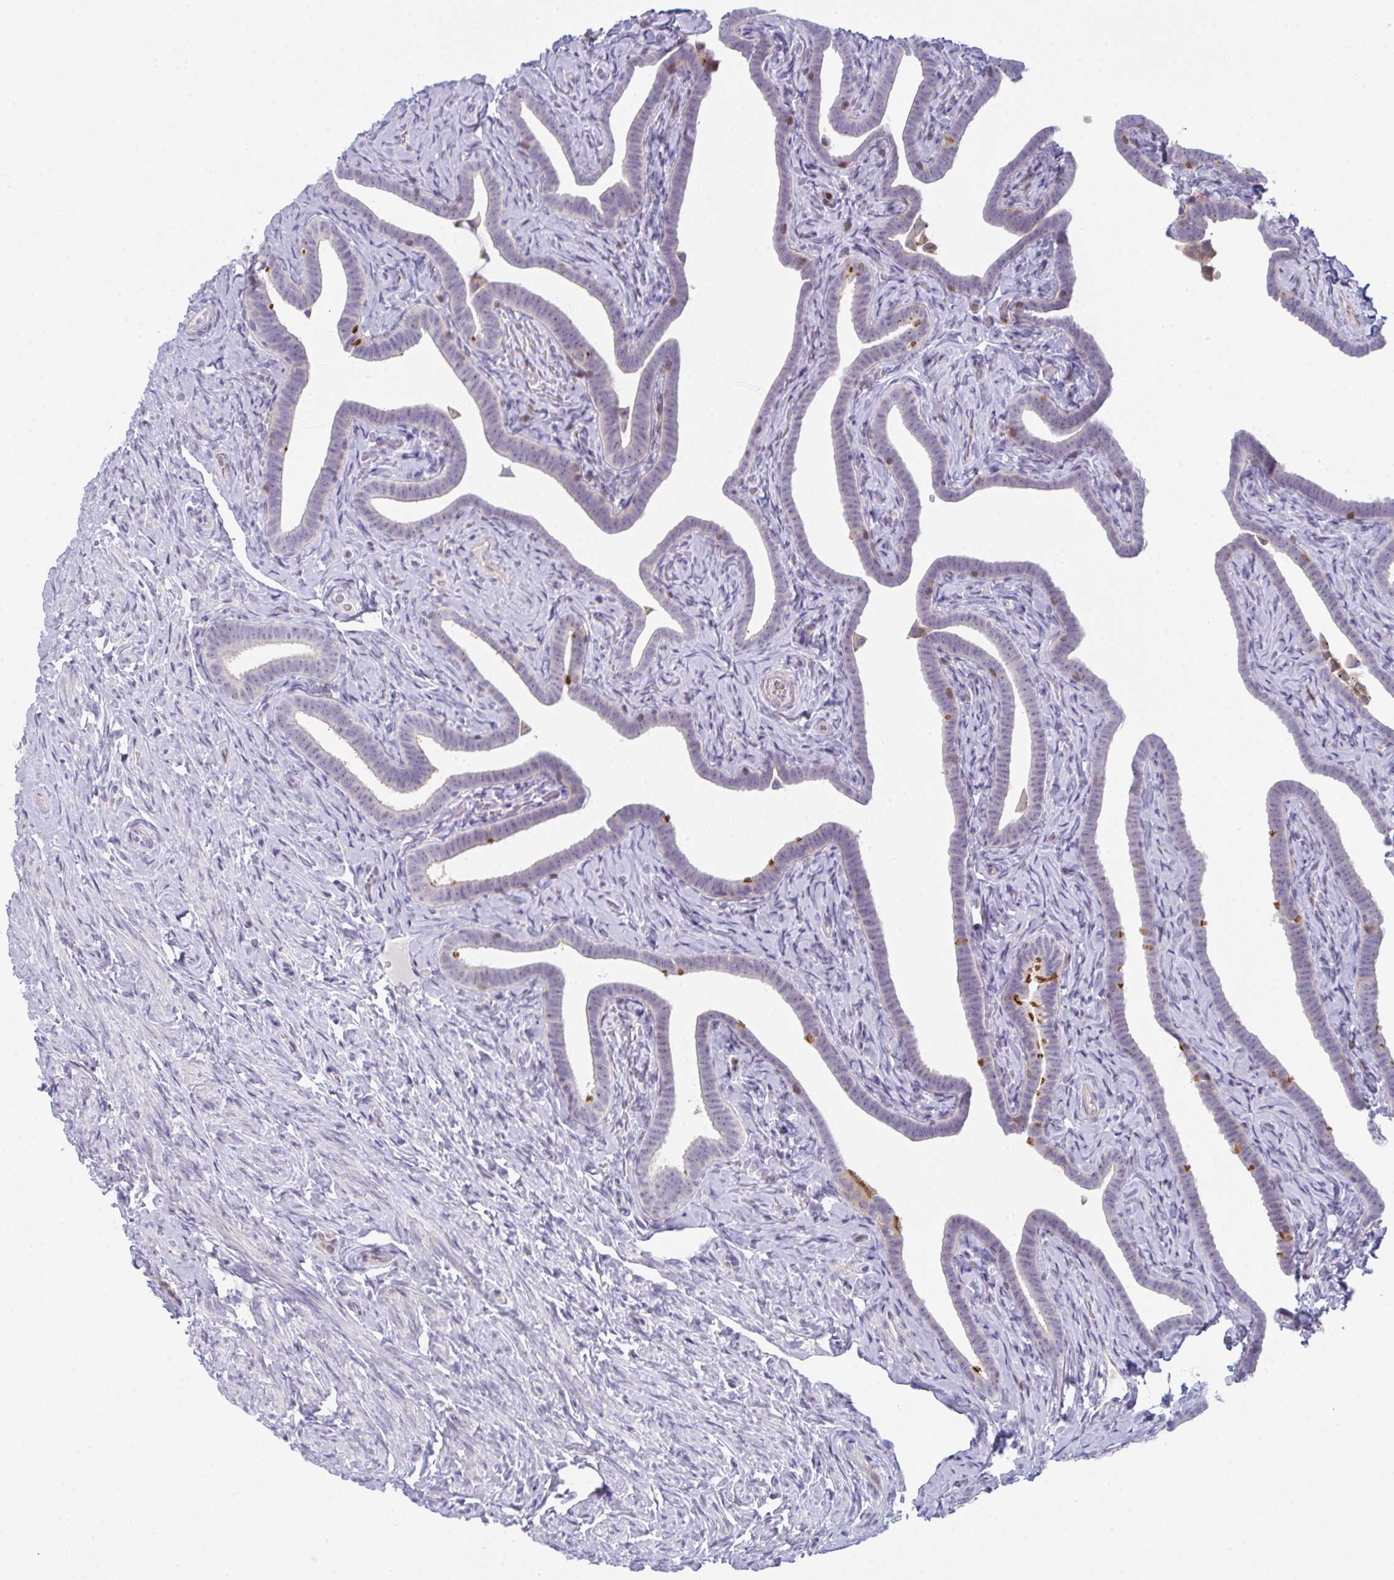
{"staining": {"intensity": "strong", "quantity": "25%-75%", "location": "cytoplasmic/membranous"}, "tissue": "fallopian tube", "cell_type": "Glandular cells", "image_type": "normal", "snomed": [{"axis": "morphology", "description": "Normal tissue, NOS"}, {"axis": "topography", "description": "Fallopian tube"}], "caption": "IHC photomicrograph of unremarkable human fallopian tube stained for a protein (brown), which shows high levels of strong cytoplasmic/membranous staining in about 25%-75% of glandular cells.", "gene": "CD80", "patient": {"sex": "female", "age": 69}}